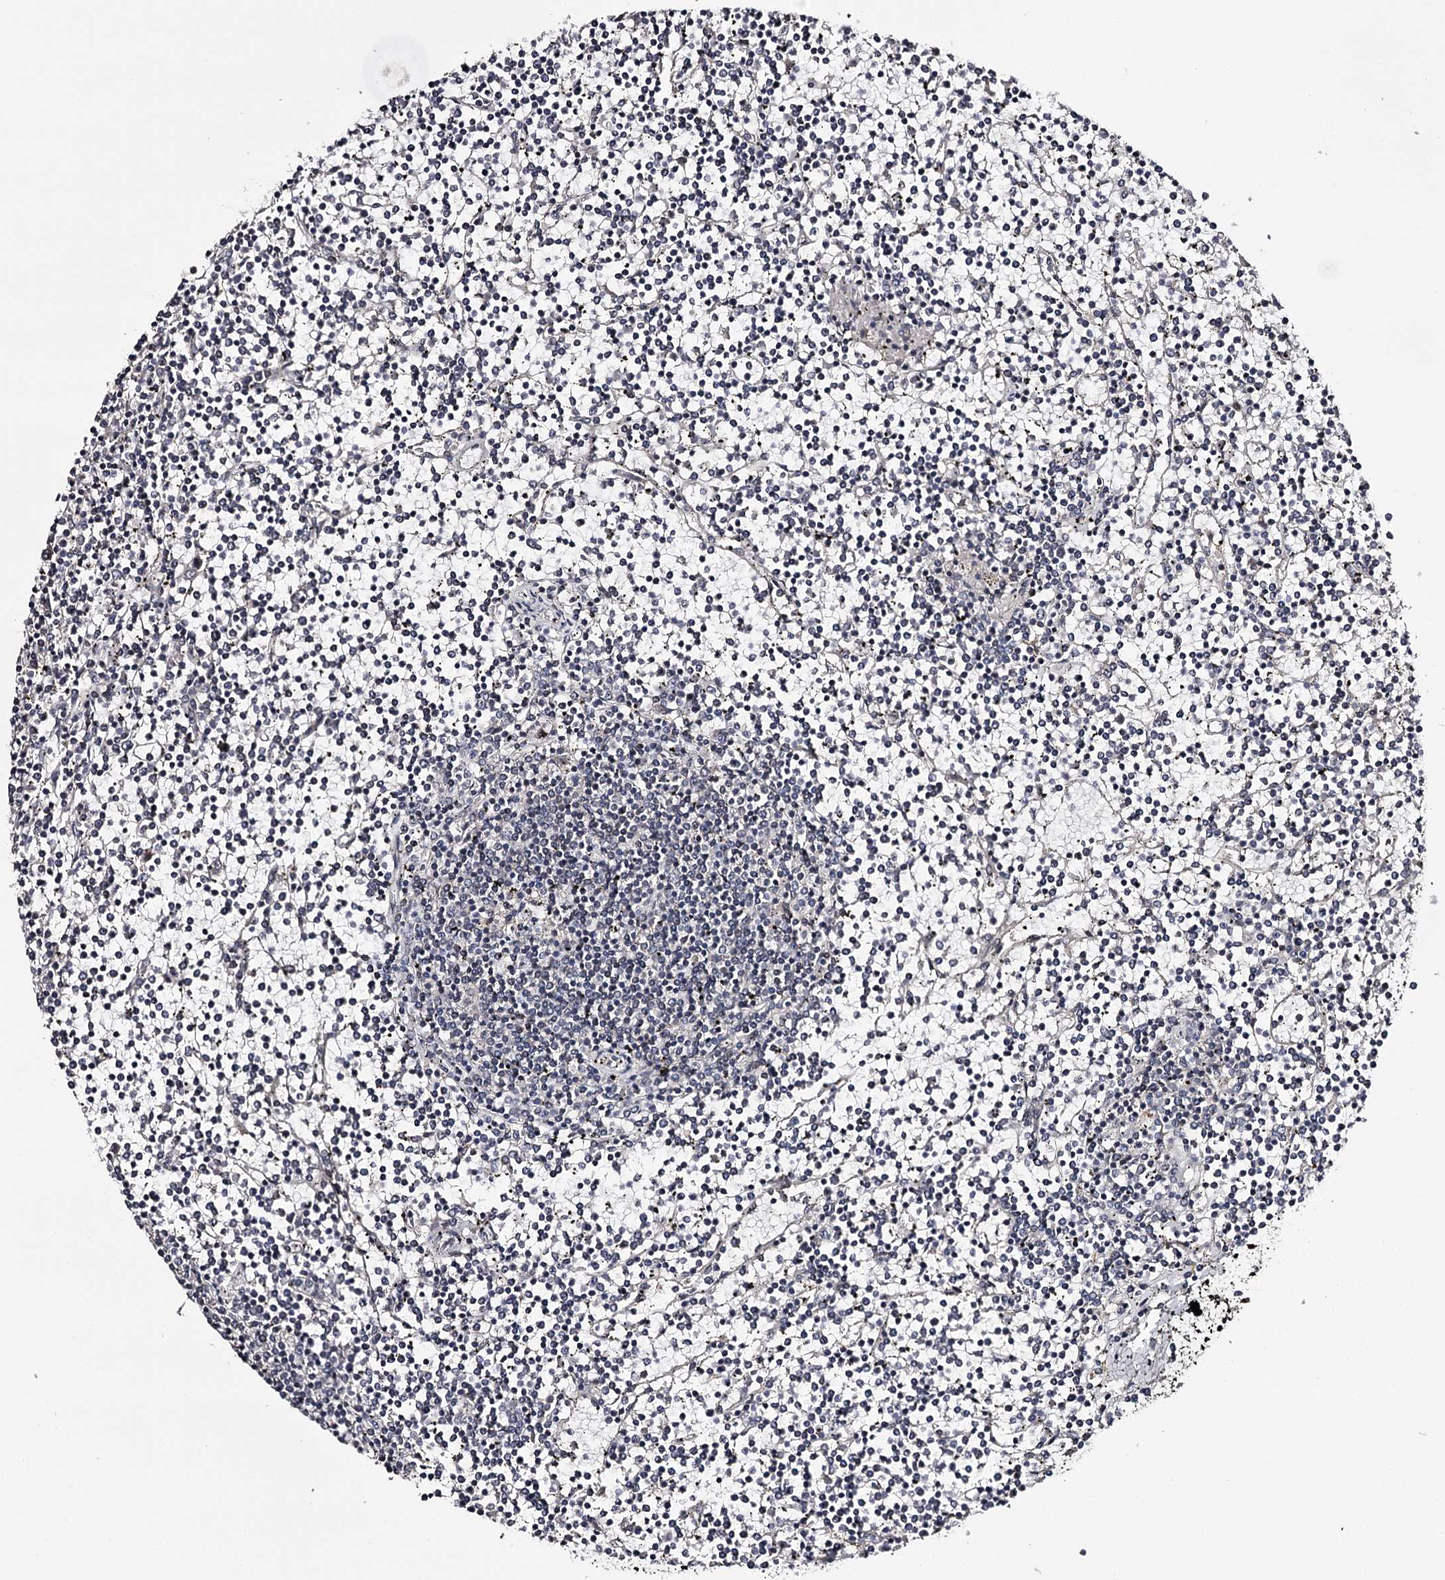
{"staining": {"intensity": "negative", "quantity": "none", "location": "none"}, "tissue": "lymphoma", "cell_type": "Tumor cells", "image_type": "cancer", "snomed": [{"axis": "morphology", "description": "Malignant lymphoma, non-Hodgkin's type, Low grade"}, {"axis": "topography", "description": "Spleen"}], "caption": "IHC photomicrograph of human malignant lymphoma, non-Hodgkin's type (low-grade) stained for a protein (brown), which demonstrates no expression in tumor cells.", "gene": "TTC33", "patient": {"sex": "female", "age": 19}}